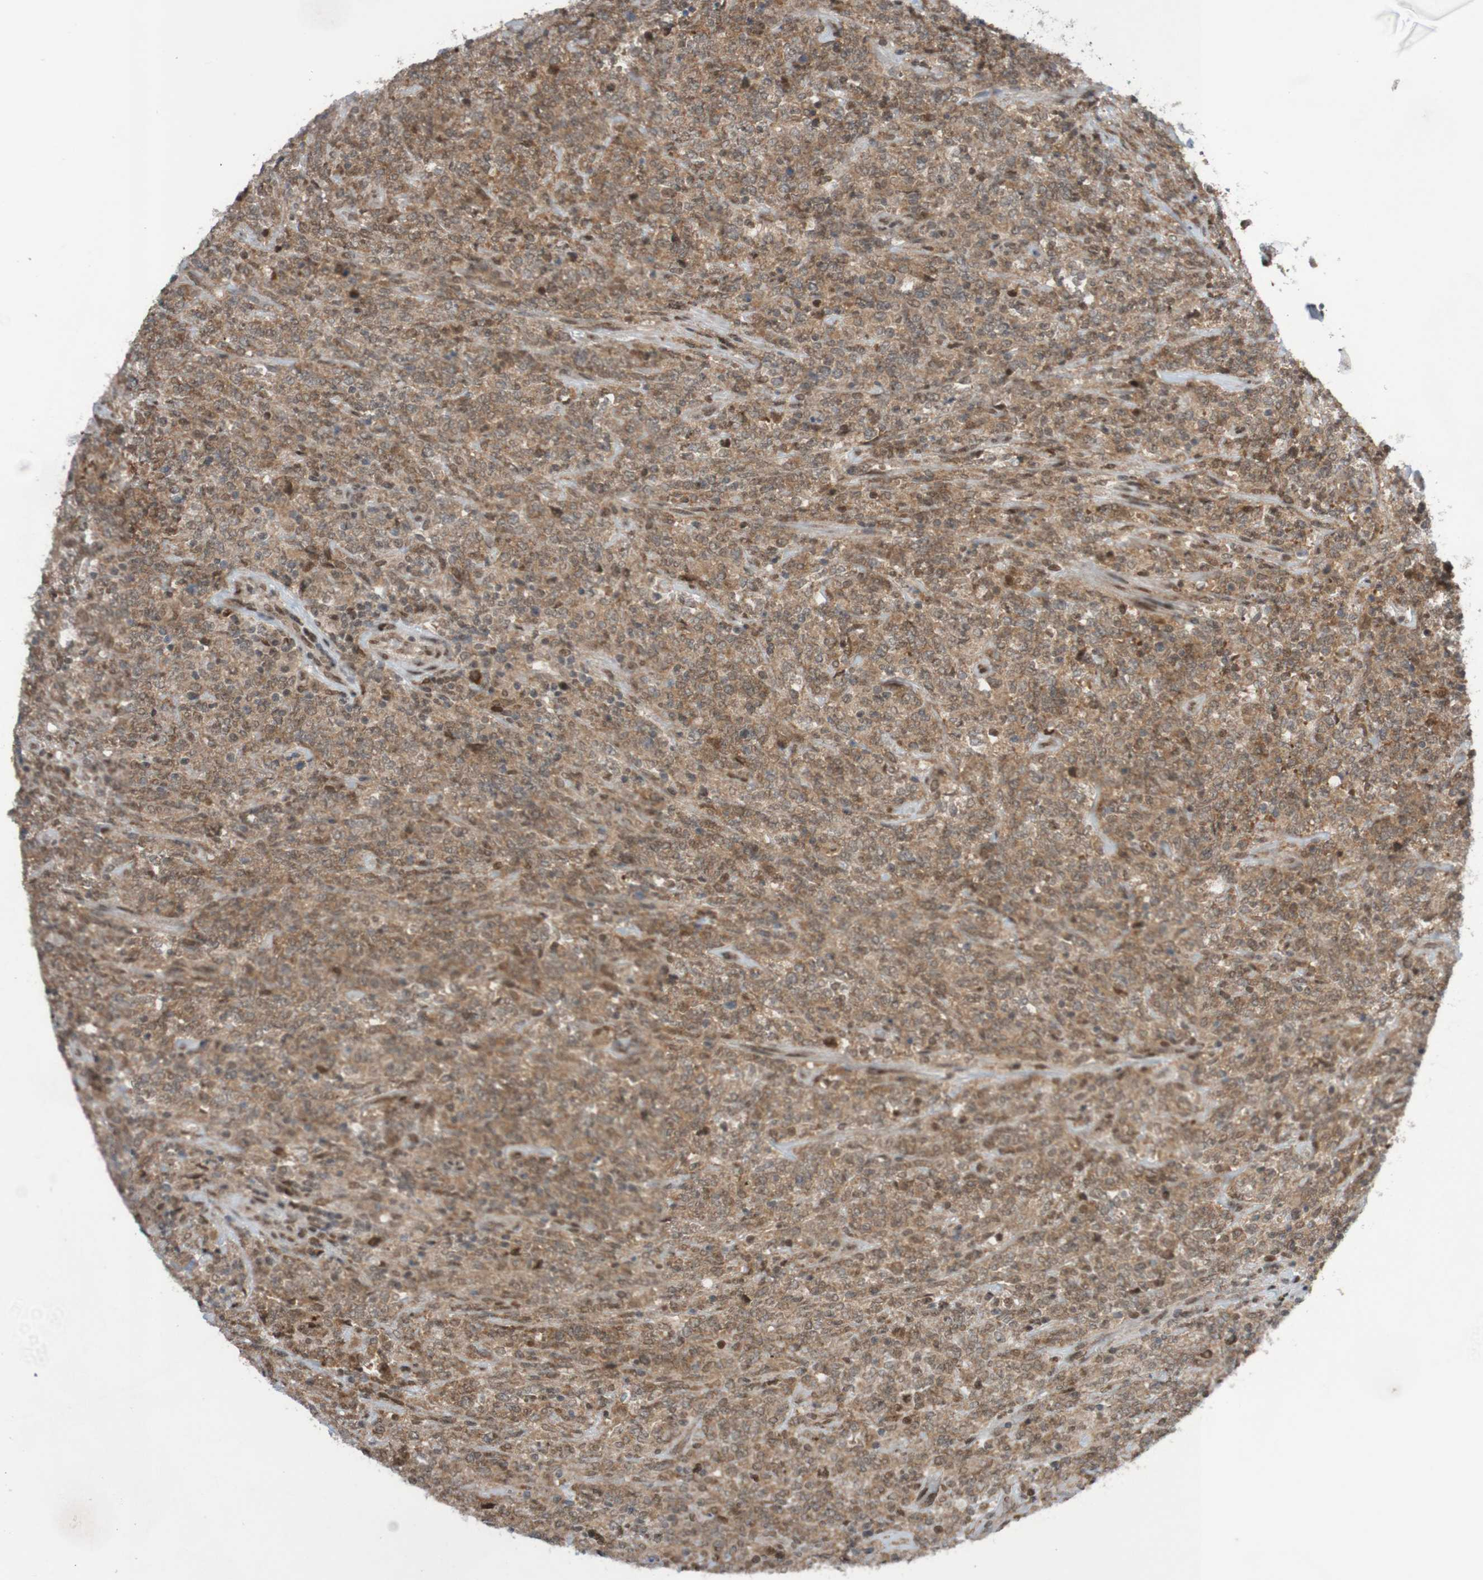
{"staining": {"intensity": "weak", "quantity": ">75%", "location": "cytoplasmic/membranous"}, "tissue": "lymphoma", "cell_type": "Tumor cells", "image_type": "cancer", "snomed": [{"axis": "morphology", "description": "Malignant lymphoma, non-Hodgkin's type, High grade"}, {"axis": "topography", "description": "Soft tissue"}], "caption": "Immunohistochemistry (IHC) (DAB (3,3'-diaminobenzidine)) staining of human lymphoma demonstrates weak cytoplasmic/membranous protein staining in approximately >75% of tumor cells. The staining is performed using DAB brown chromogen to label protein expression. The nuclei are counter-stained blue using hematoxylin.", "gene": "ITLN1", "patient": {"sex": "male", "age": 18}}